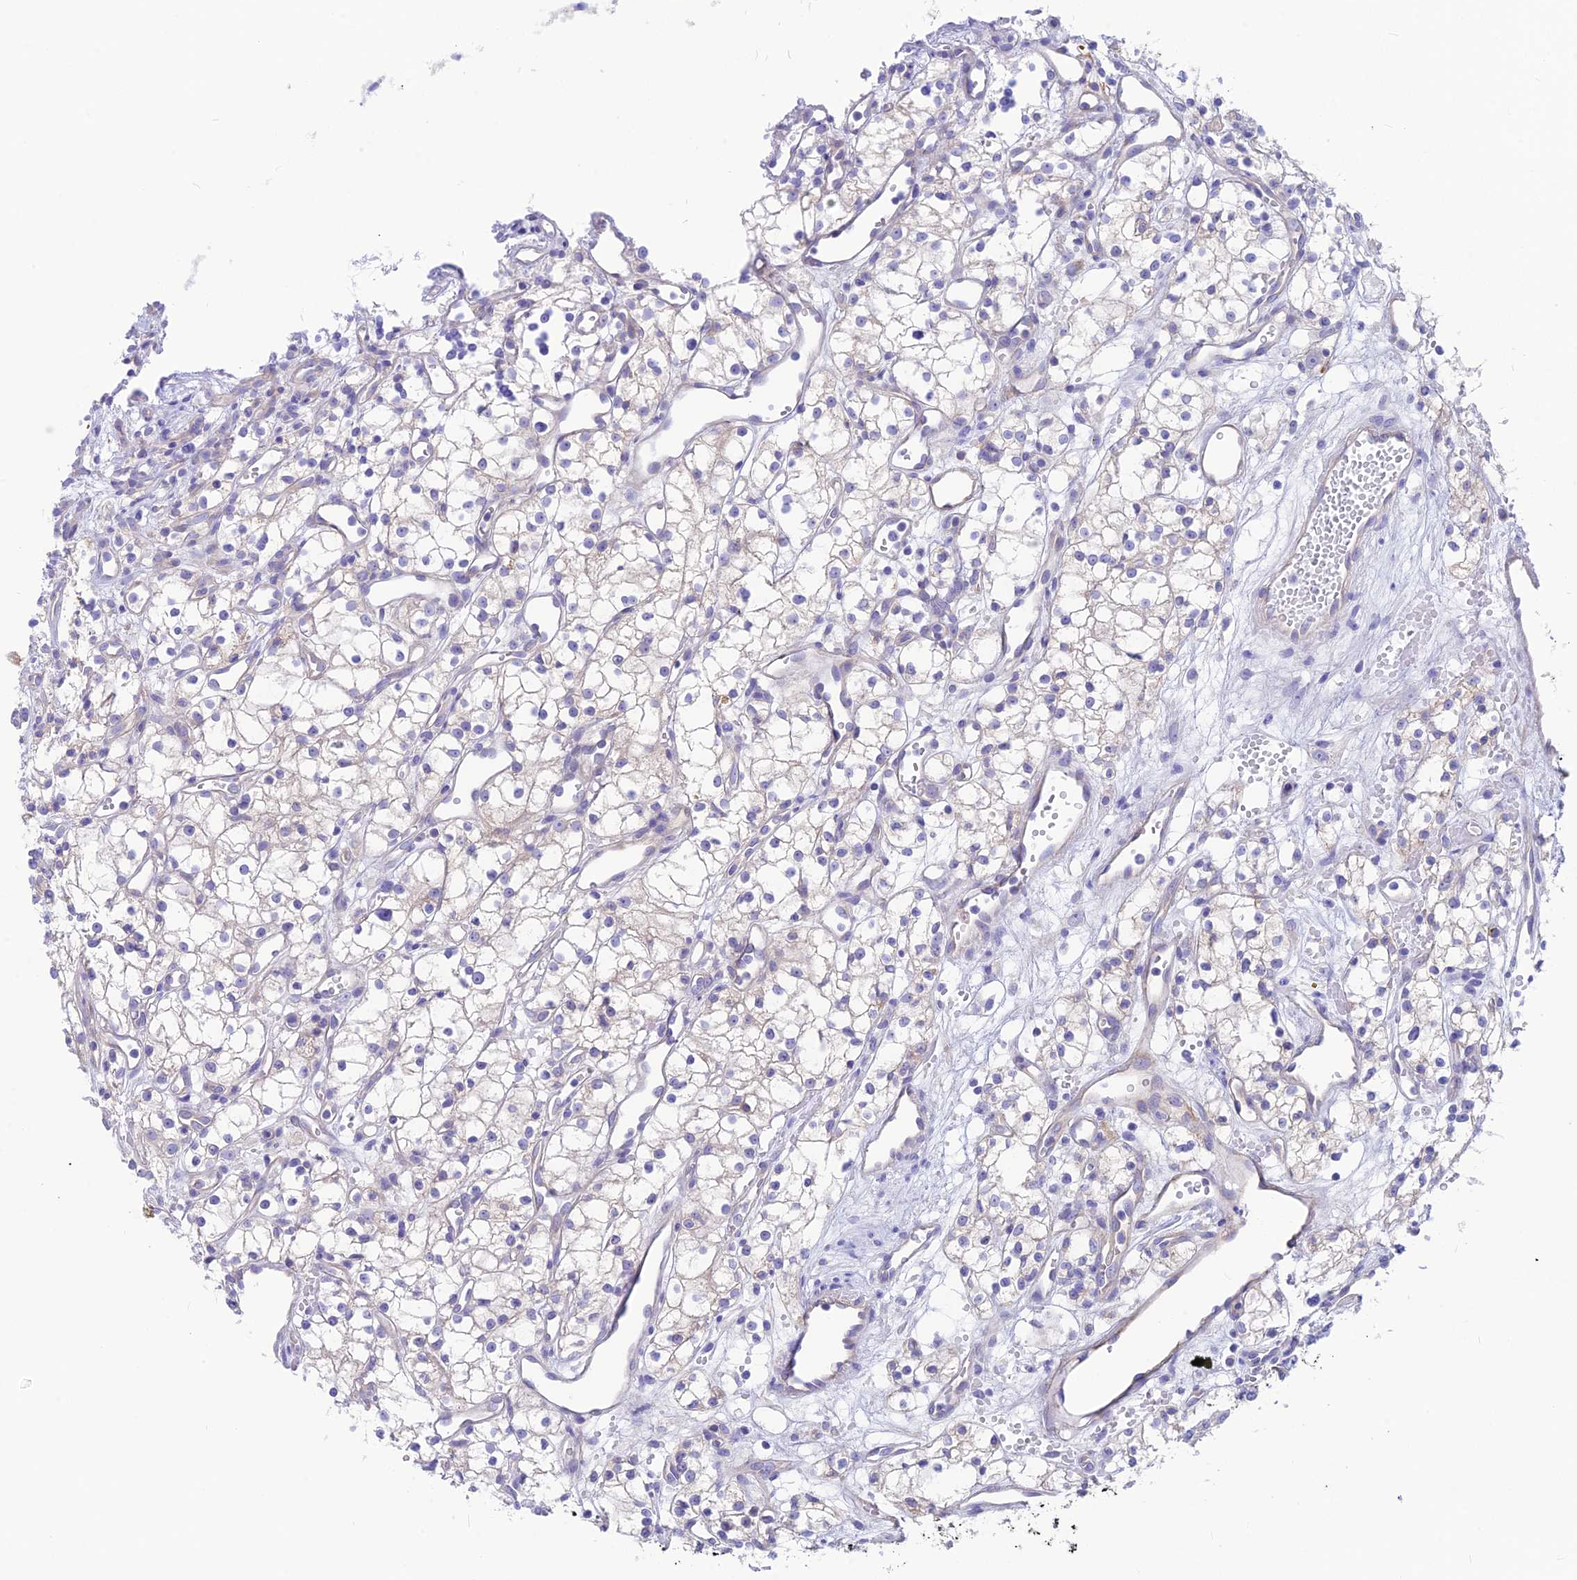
{"staining": {"intensity": "negative", "quantity": "none", "location": "none"}, "tissue": "renal cancer", "cell_type": "Tumor cells", "image_type": "cancer", "snomed": [{"axis": "morphology", "description": "Adenocarcinoma, NOS"}, {"axis": "topography", "description": "Kidney"}], "caption": "A micrograph of renal adenocarcinoma stained for a protein shows no brown staining in tumor cells.", "gene": "LZTFL1", "patient": {"sex": "male", "age": 59}}